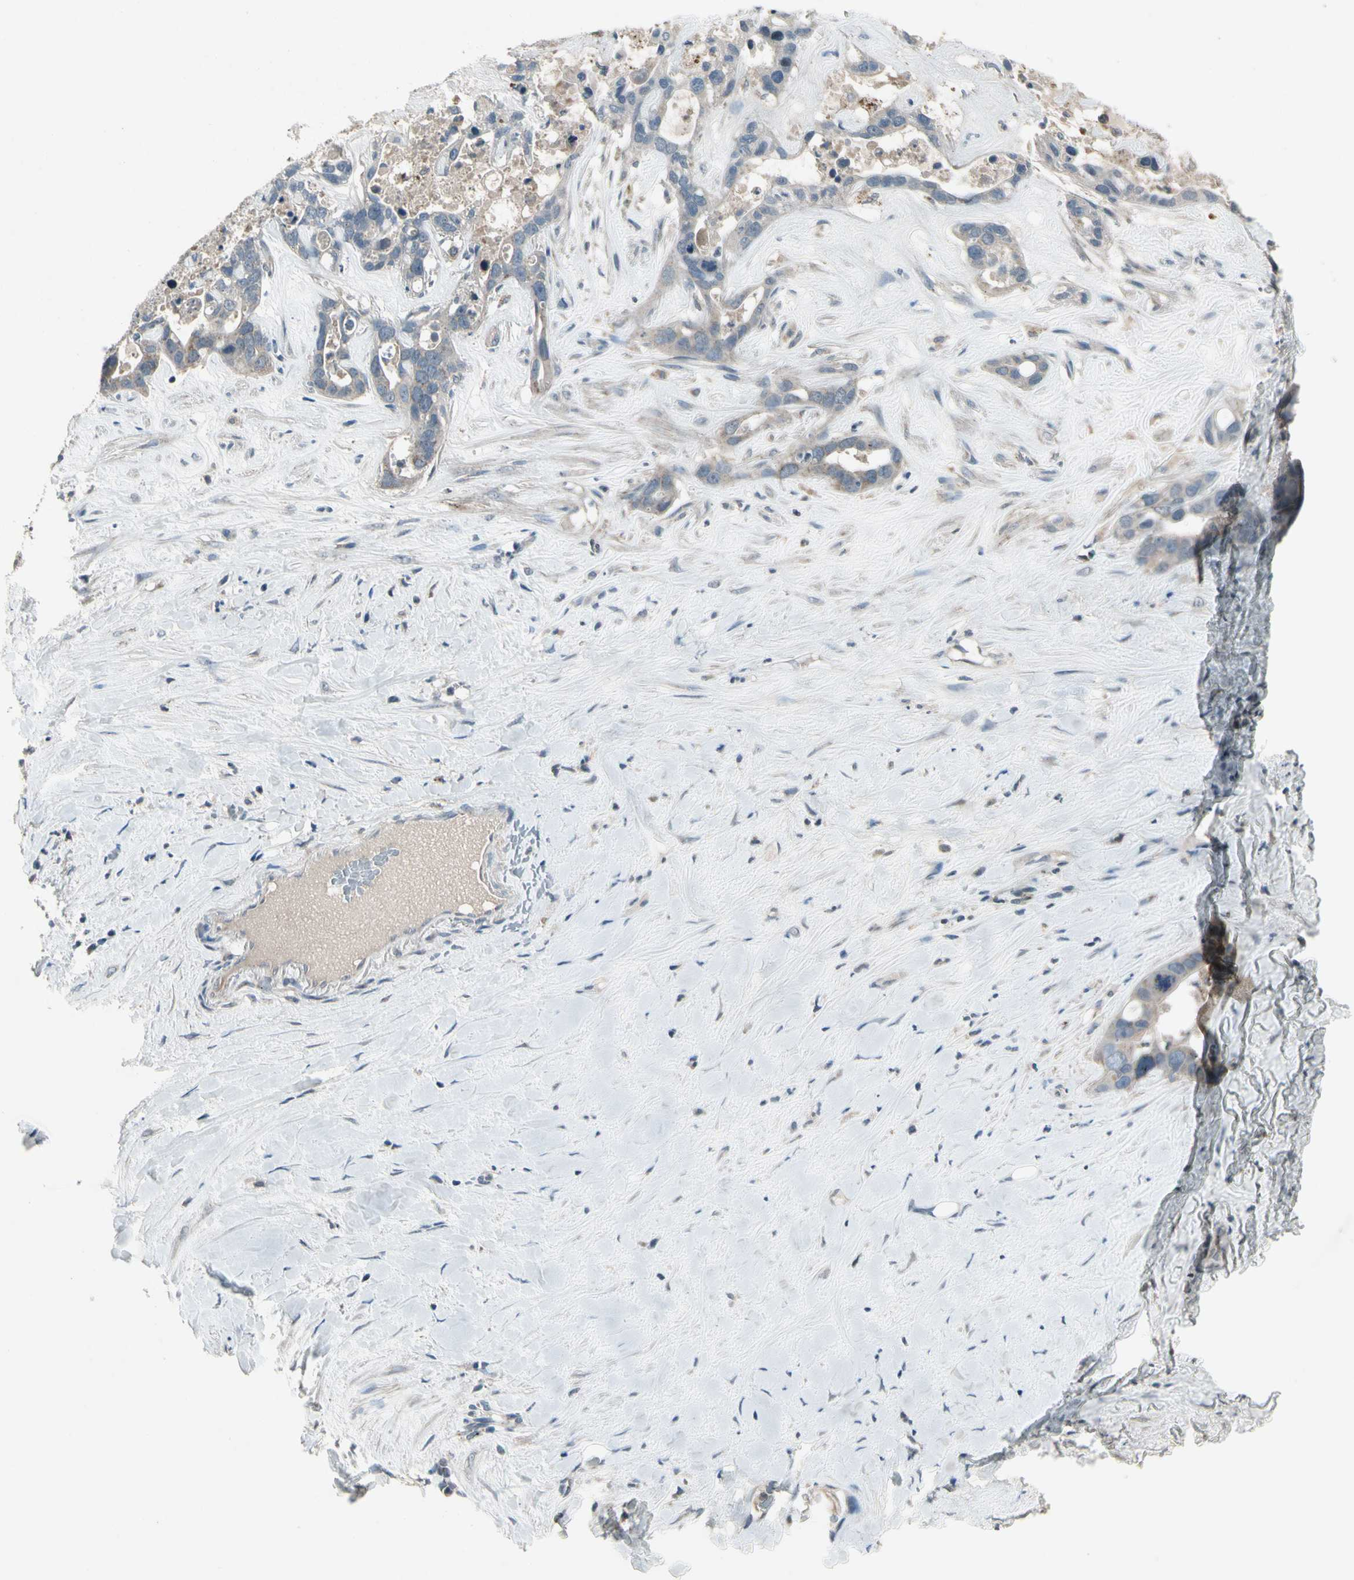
{"staining": {"intensity": "weak", "quantity": "<25%", "location": "cytoplasmic/membranous"}, "tissue": "liver cancer", "cell_type": "Tumor cells", "image_type": "cancer", "snomed": [{"axis": "morphology", "description": "Cholangiocarcinoma"}, {"axis": "topography", "description": "Liver"}], "caption": "Cholangiocarcinoma (liver) was stained to show a protein in brown. There is no significant expression in tumor cells.", "gene": "NMI", "patient": {"sex": "female", "age": 65}}